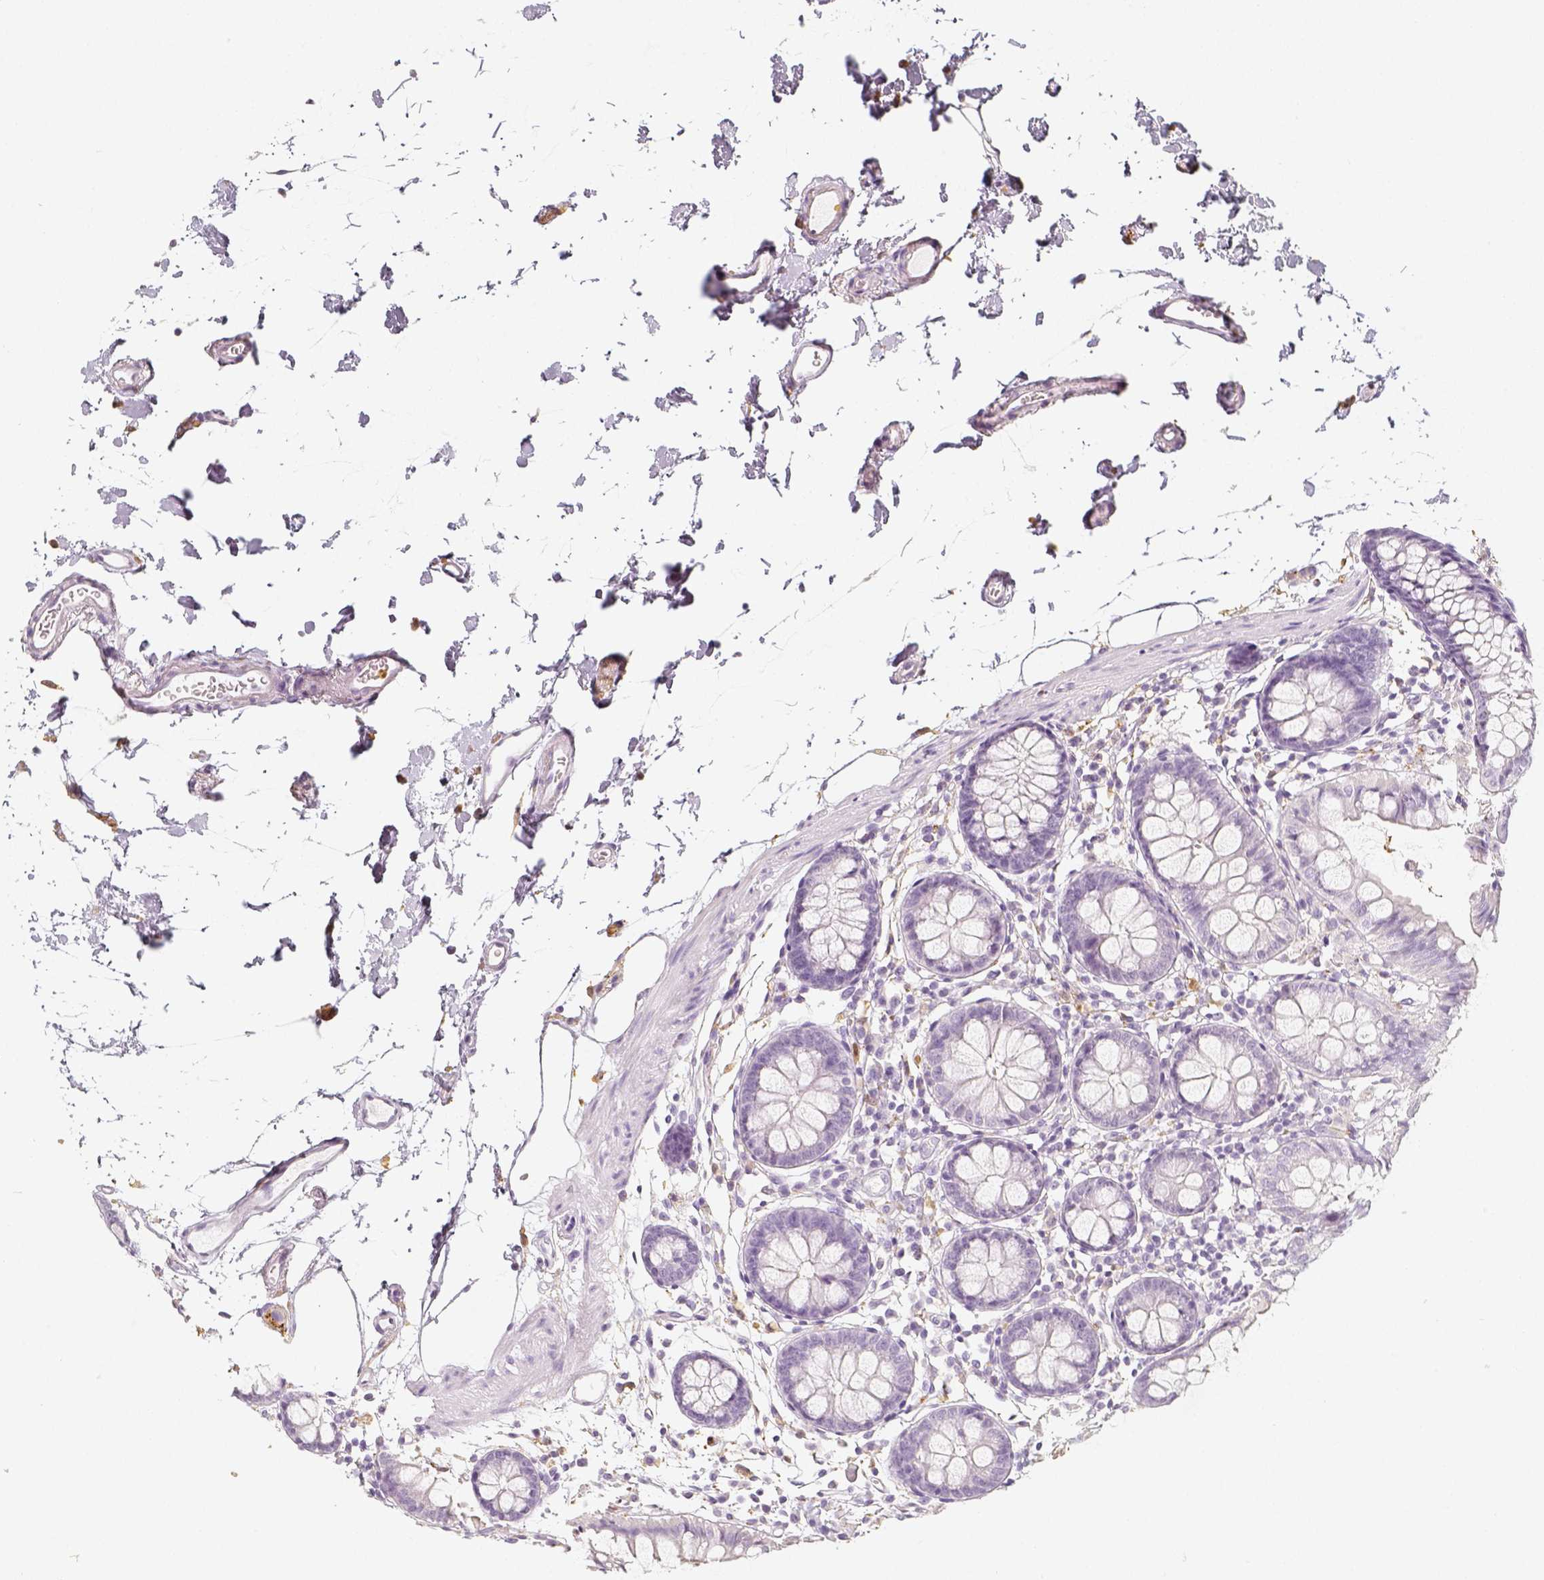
{"staining": {"intensity": "negative", "quantity": "none", "location": "none"}, "tissue": "colon", "cell_type": "Endothelial cells", "image_type": "normal", "snomed": [{"axis": "morphology", "description": "Normal tissue, NOS"}, {"axis": "topography", "description": "Colon"}], "caption": "IHC image of unremarkable colon stained for a protein (brown), which shows no staining in endothelial cells.", "gene": "NECAB2", "patient": {"sex": "female", "age": 84}}